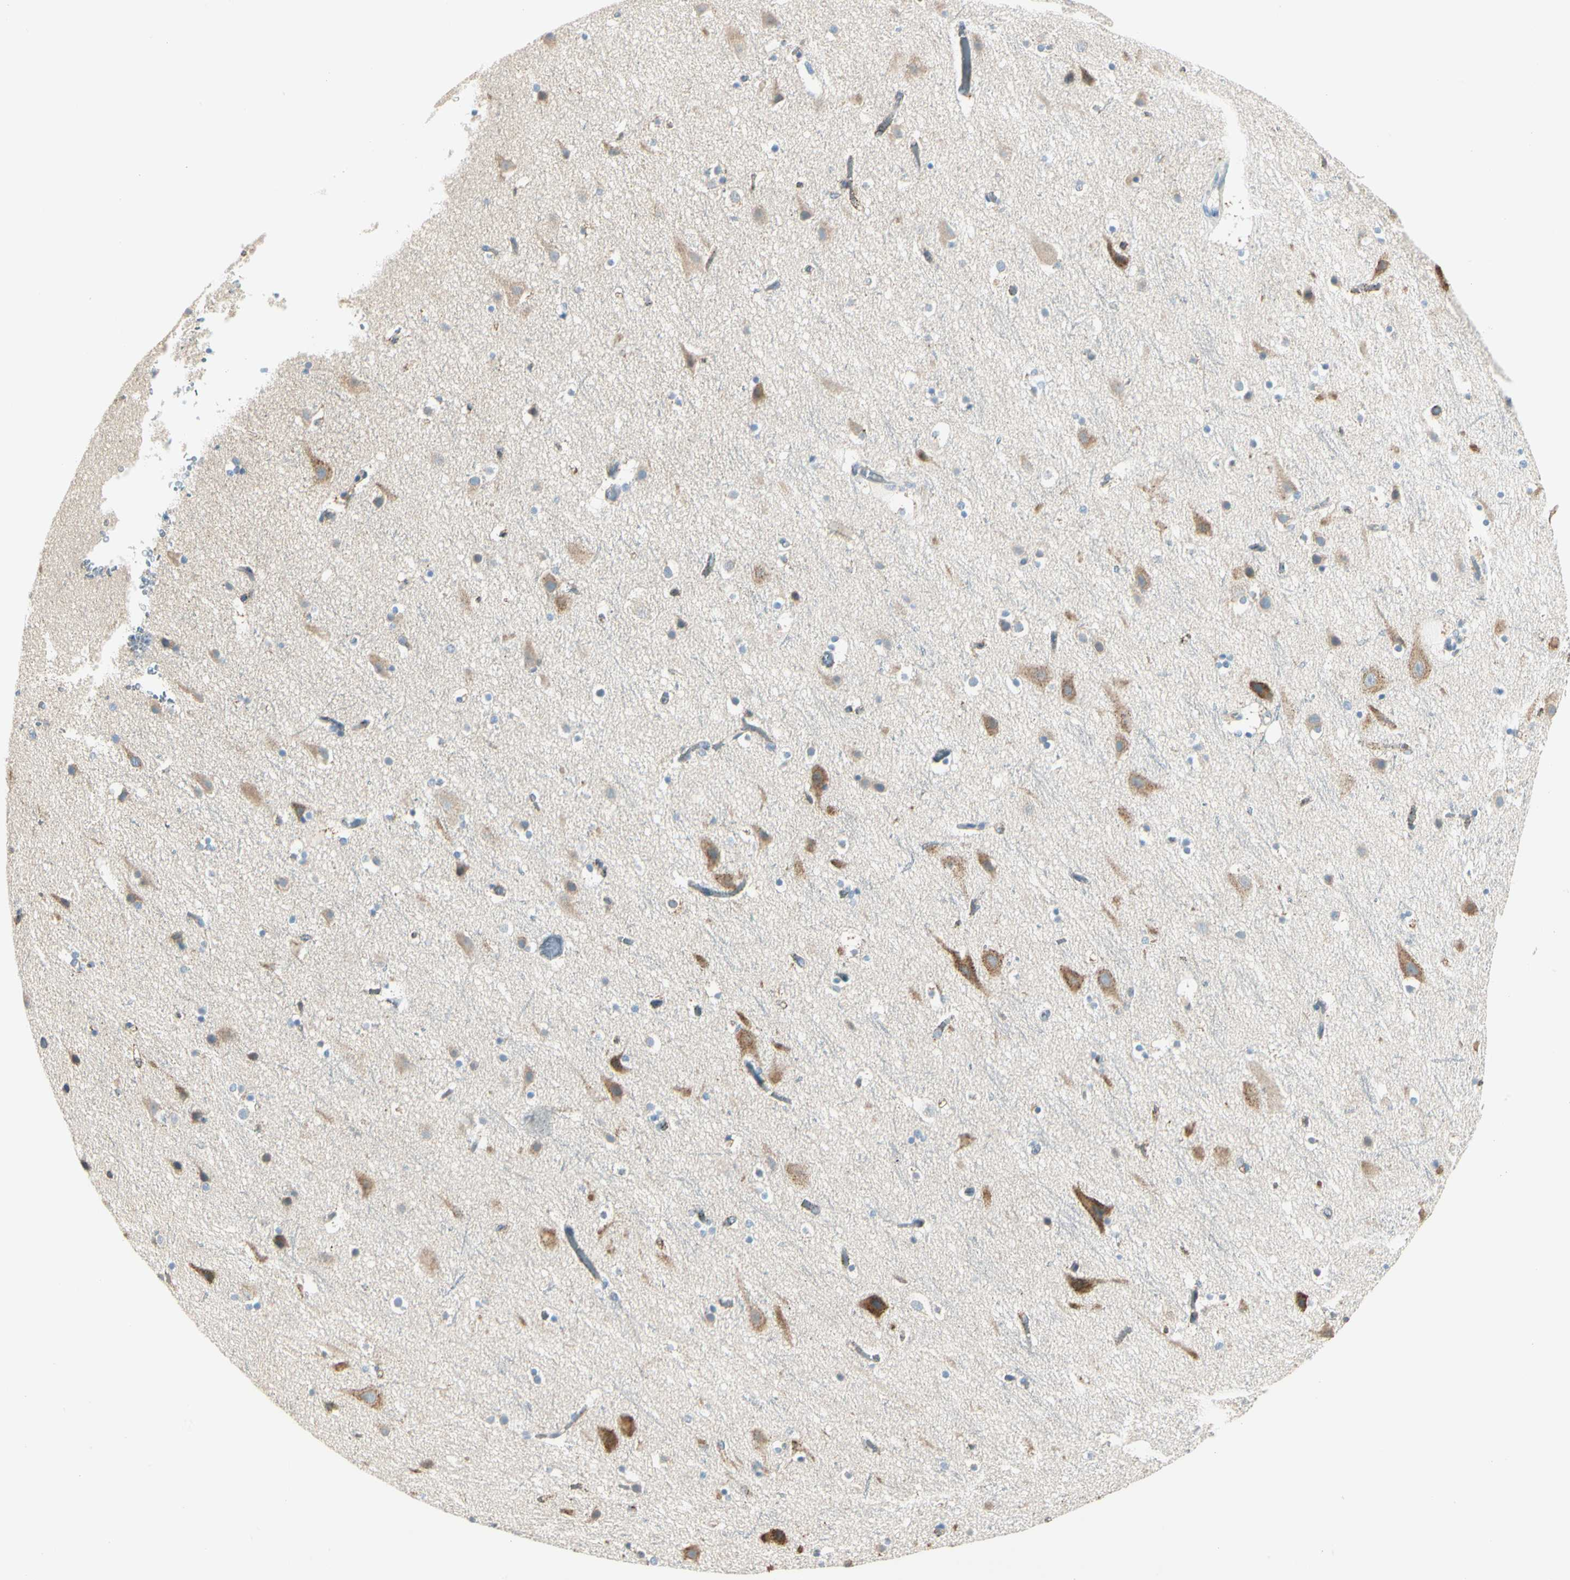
{"staining": {"intensity": "weak", "quantity": ">75%", "location": "cytoplasmic/membranous"}, "tissue": "cerebral cortex", "cell_type": "Endothelial cells", "image_type": "normal", "snomed": [{"axis": "morphology", "description": "Normal tissue, NOS"}, {"axis": "topography", "description": "Cerebral cortex"}], "caption": "Immunohistochemical staining of normal cerebral cortex shows >75% levels of weak cytoplasmic/membranous protein positivity in about >75% of endothelial cells.", "gene": "SLC6A15", "patient": {"sex": "male", "age": 45}}